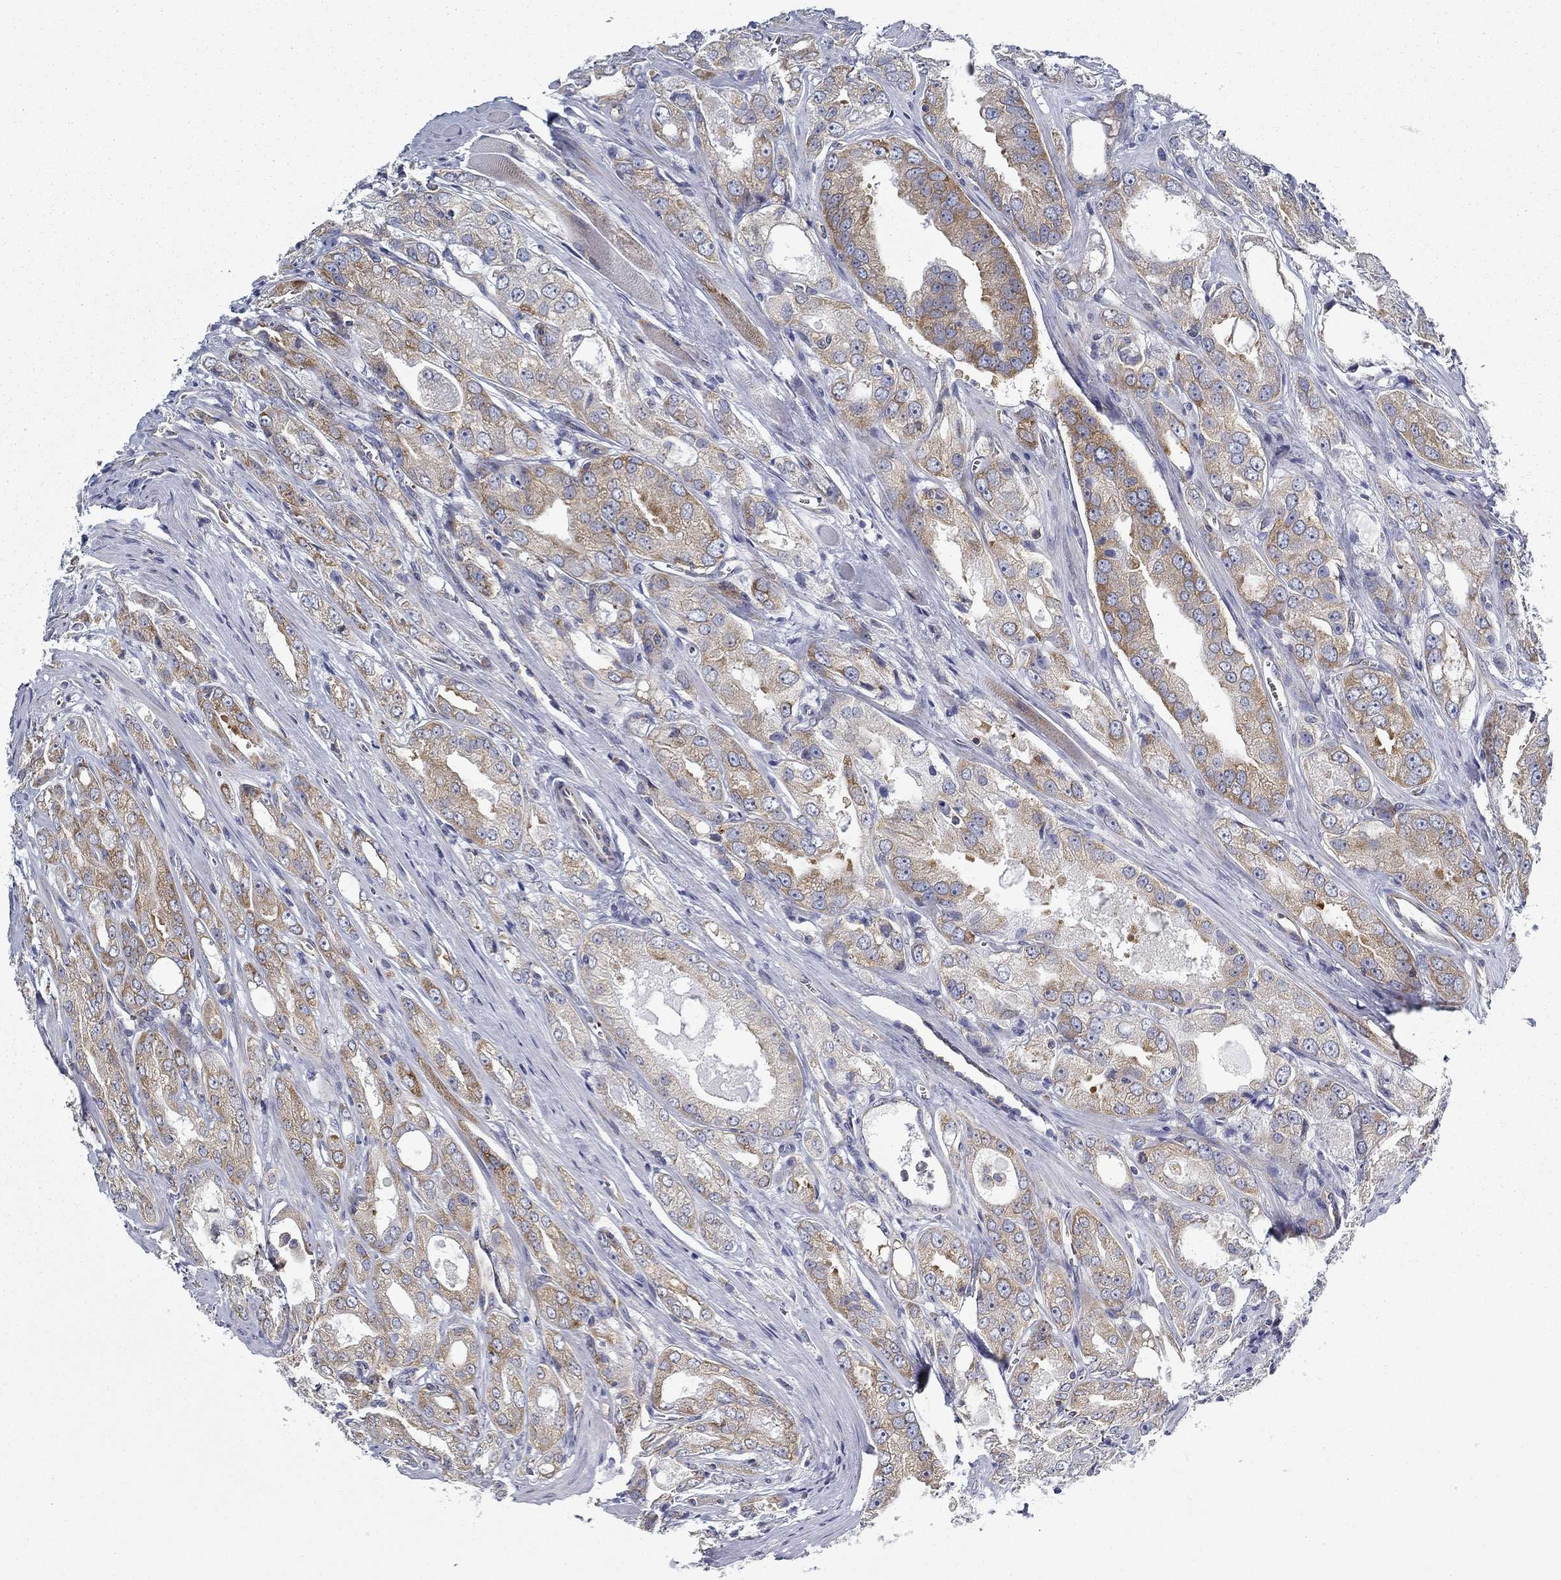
{"staining": {"intensity": "strong", "quantity": "25%-75%", "location": "cytoplasmic/membranous"}, "tissue": "prostate cancer", "cell_type": "Tumor cells", "image_type": "cancer", "snomed": [{"axis": "morphology", "description": "Adenocarcinoma, NOS"}, {"axis": "morphology", "description": "Adenocarcinoma, High grade"}, {"axis": "topography", "description": "Prostate"}], "caption": "DAB immunohistochemical staining of human prostate cancer demonstrates strong cytoplasmic/membranous protein staining in about 25%-75% of tumor cells. (DAB (3,3'-diaminobenzidine) IHC with brightfield microscopy, high magnification).", "gene": "FXR1", "patient": {"sex": "male", "age": 70}}